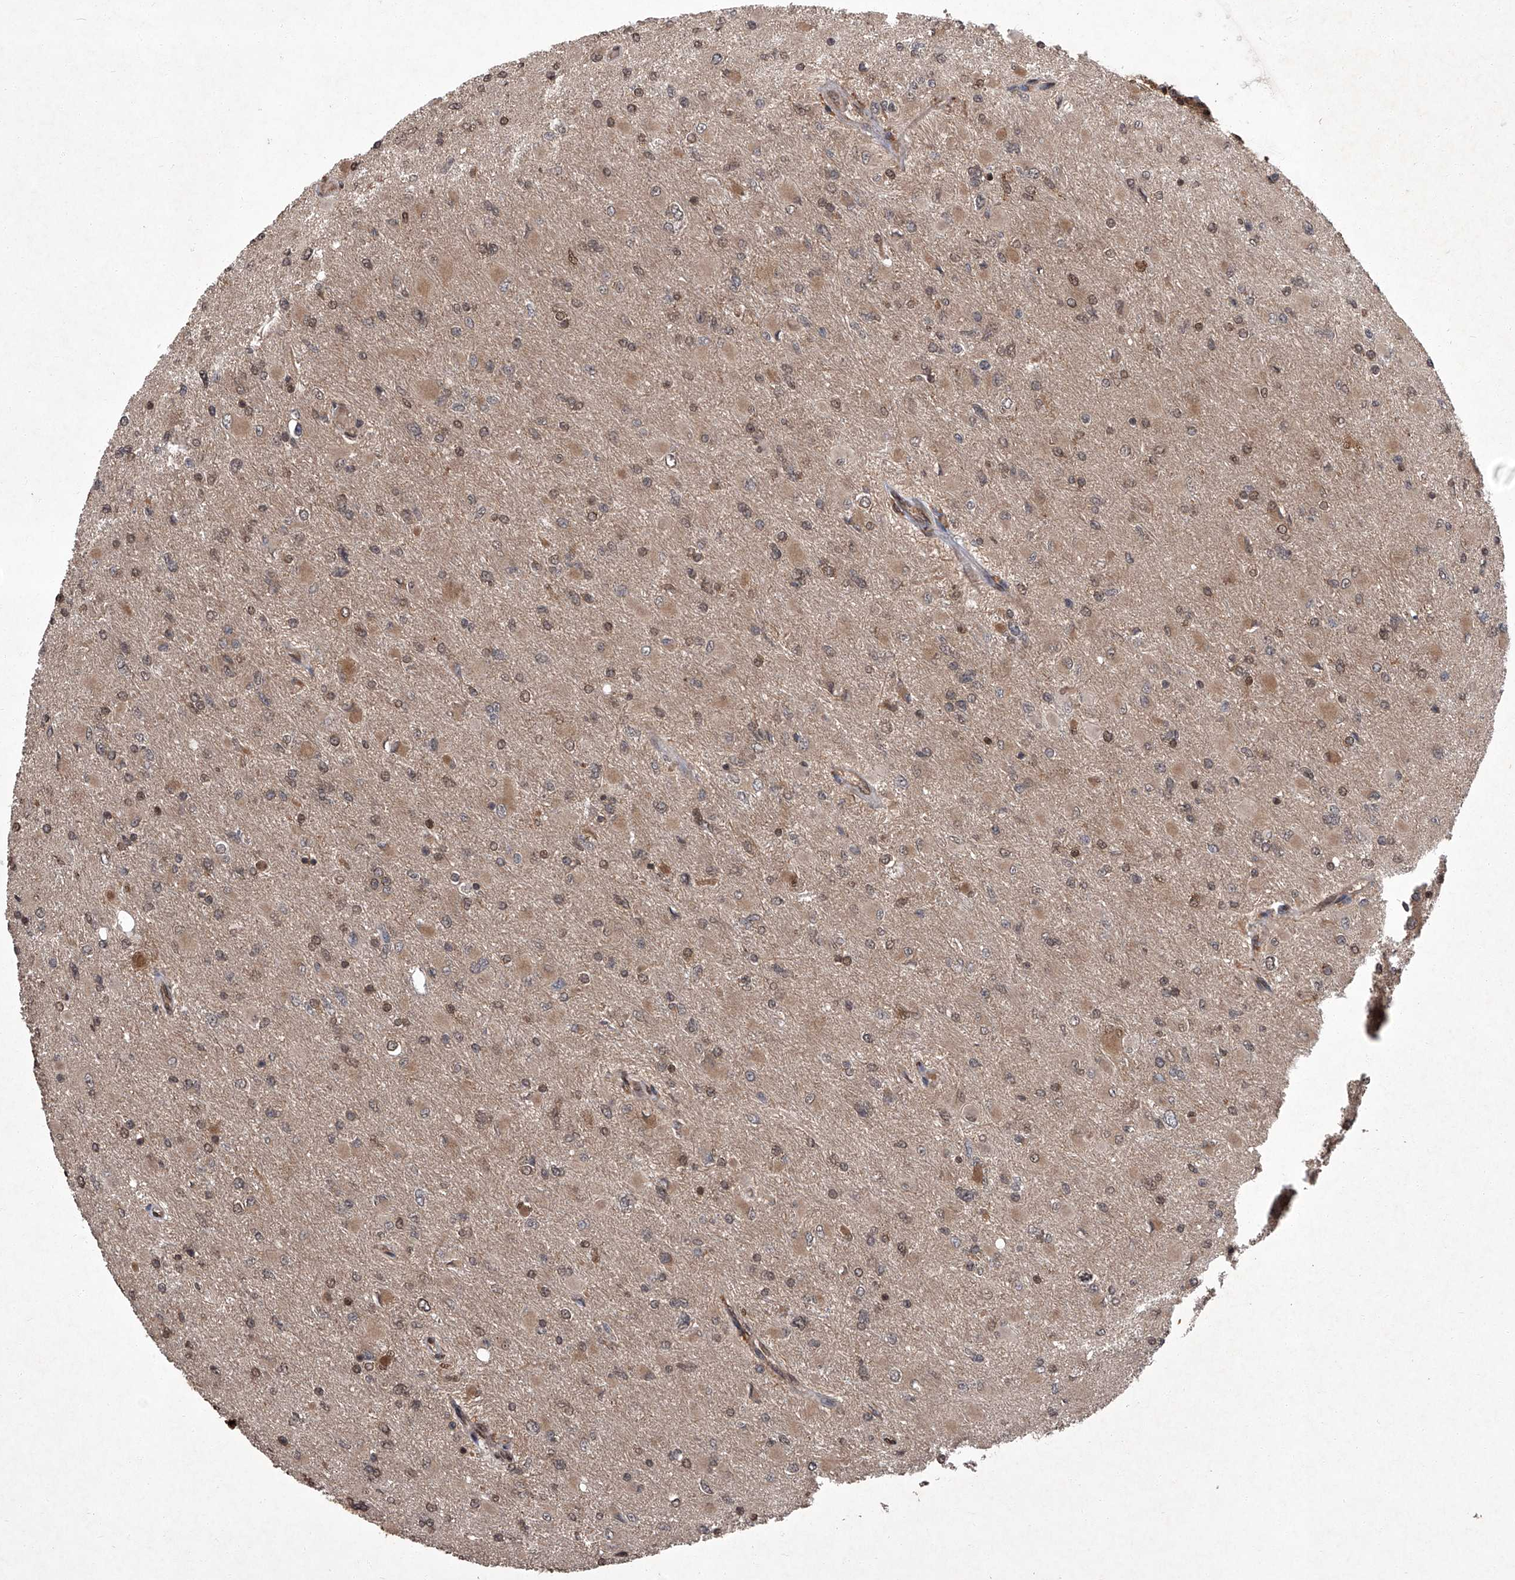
{"staining": {"intensity": "moderate", "quantity": ">75%", "location": "cytoplasmic/membranous,nuclear"}, "tissue": "glioma", "cell_type": "Tumor cells", "image_type": "cancer", "snomed": [{"axis": "morphology", "description": "Glioma, malignant, High grade"}, {"axis": "topography", "description": "Cerebral cortex"}], "caption": "High-power microscopy captured an IHC micrograph of glioma, revealing moderate cytoplasmic/membranous and nuclear expression in approximately >75% of tumor cells.", "gene": "TSNAX", "patient": {"sex": "female", "age": 36}}